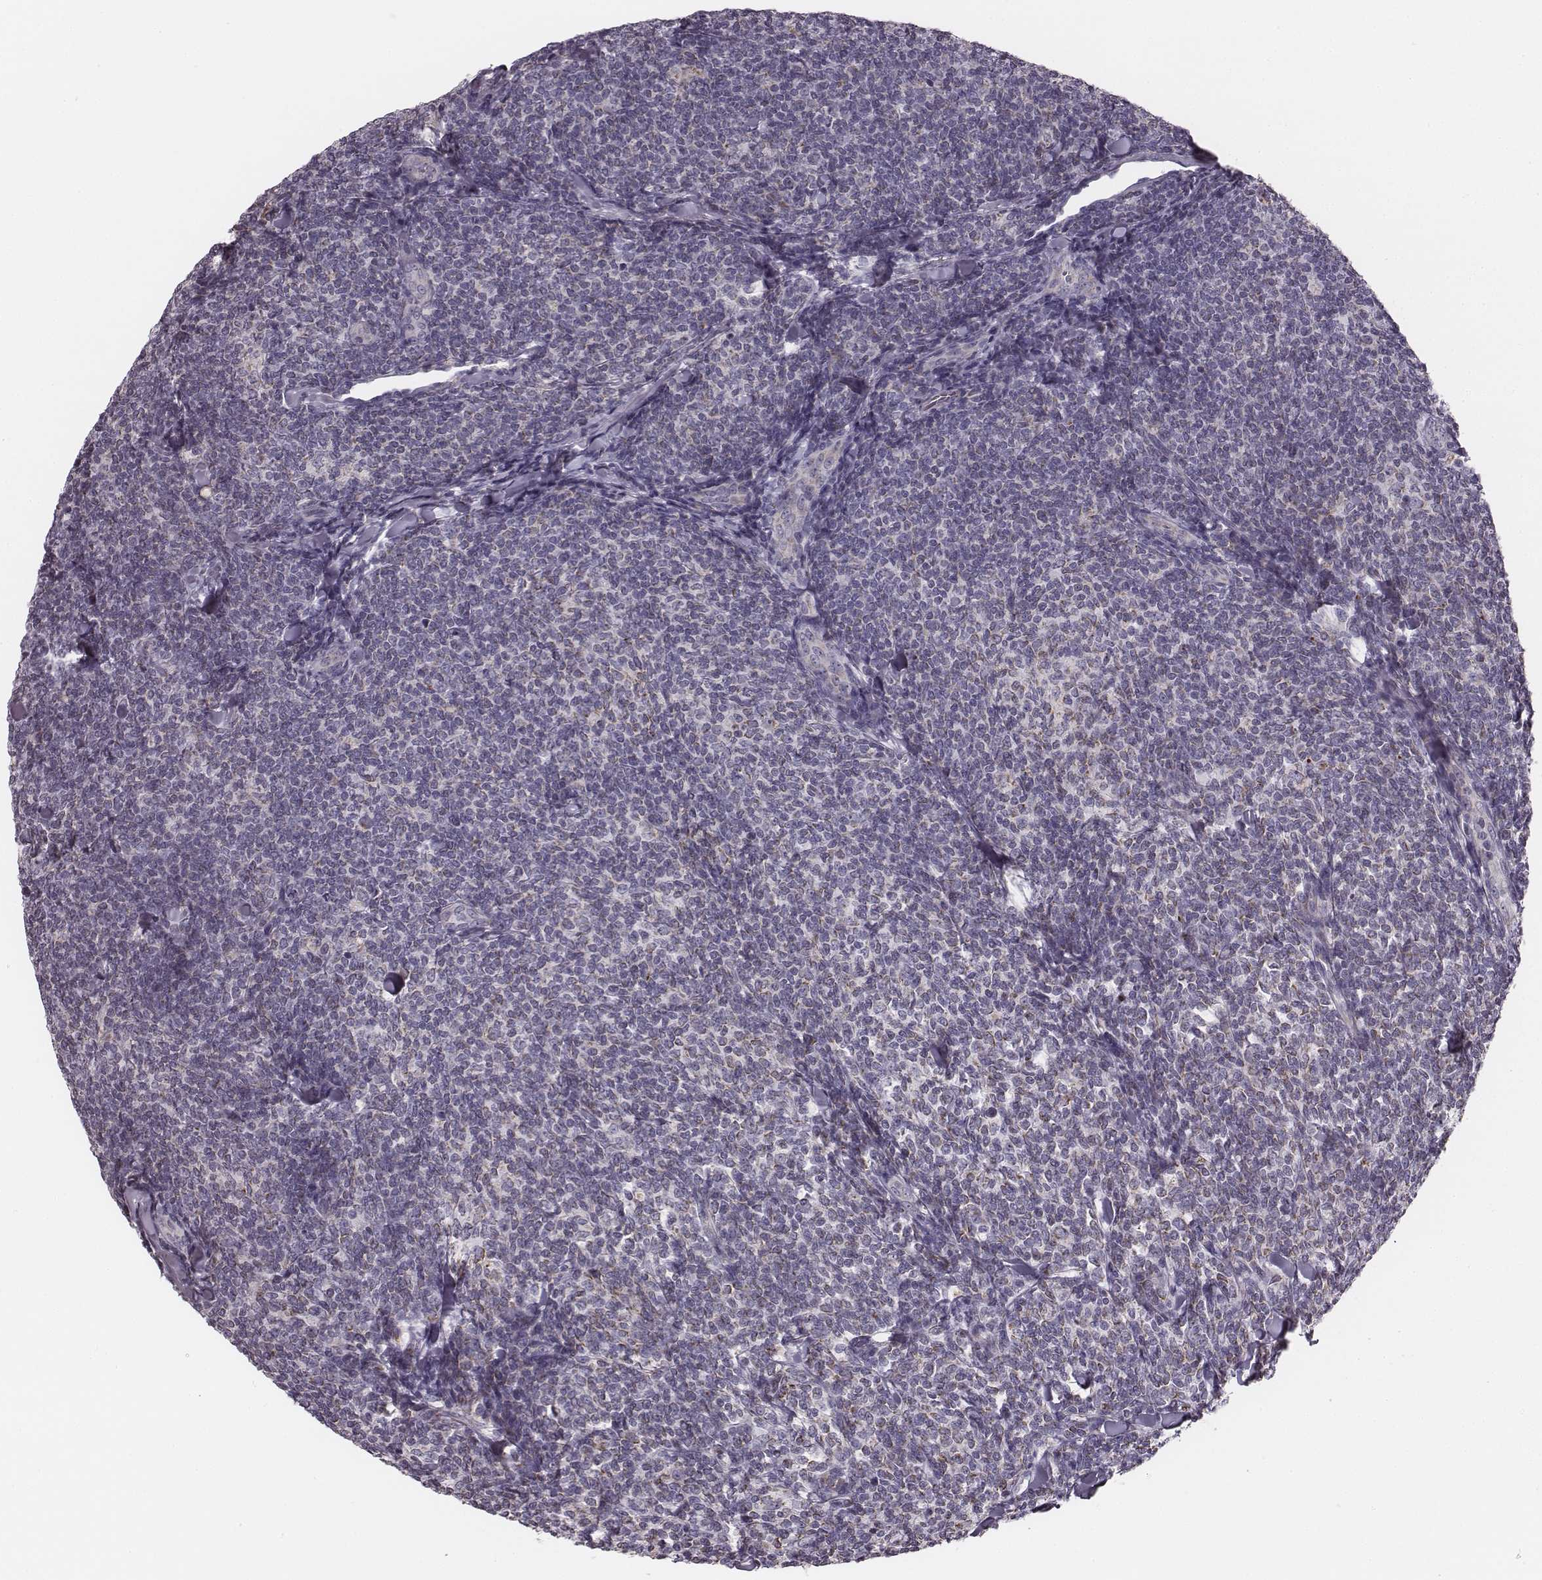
{"staining": {"intensity": "negative", "quantity": "none", "location": "none"}, "tissue": "lymphoma", "cell_type": "Tumor cells", "image_type": "cancer", "snomed": [{"axis": "morphology", "description": "Malignant lymphoma, non-Hodgkin's type, Low grade"}, {"axis": "topography", "description": "Lymph node"}], "caption": "An image of human lymphoma is negative for staining in tumor cells. Nuclei are stained in blue.", "gene": "UBL4B", "patient": {"sex": "female", "age": 56}}